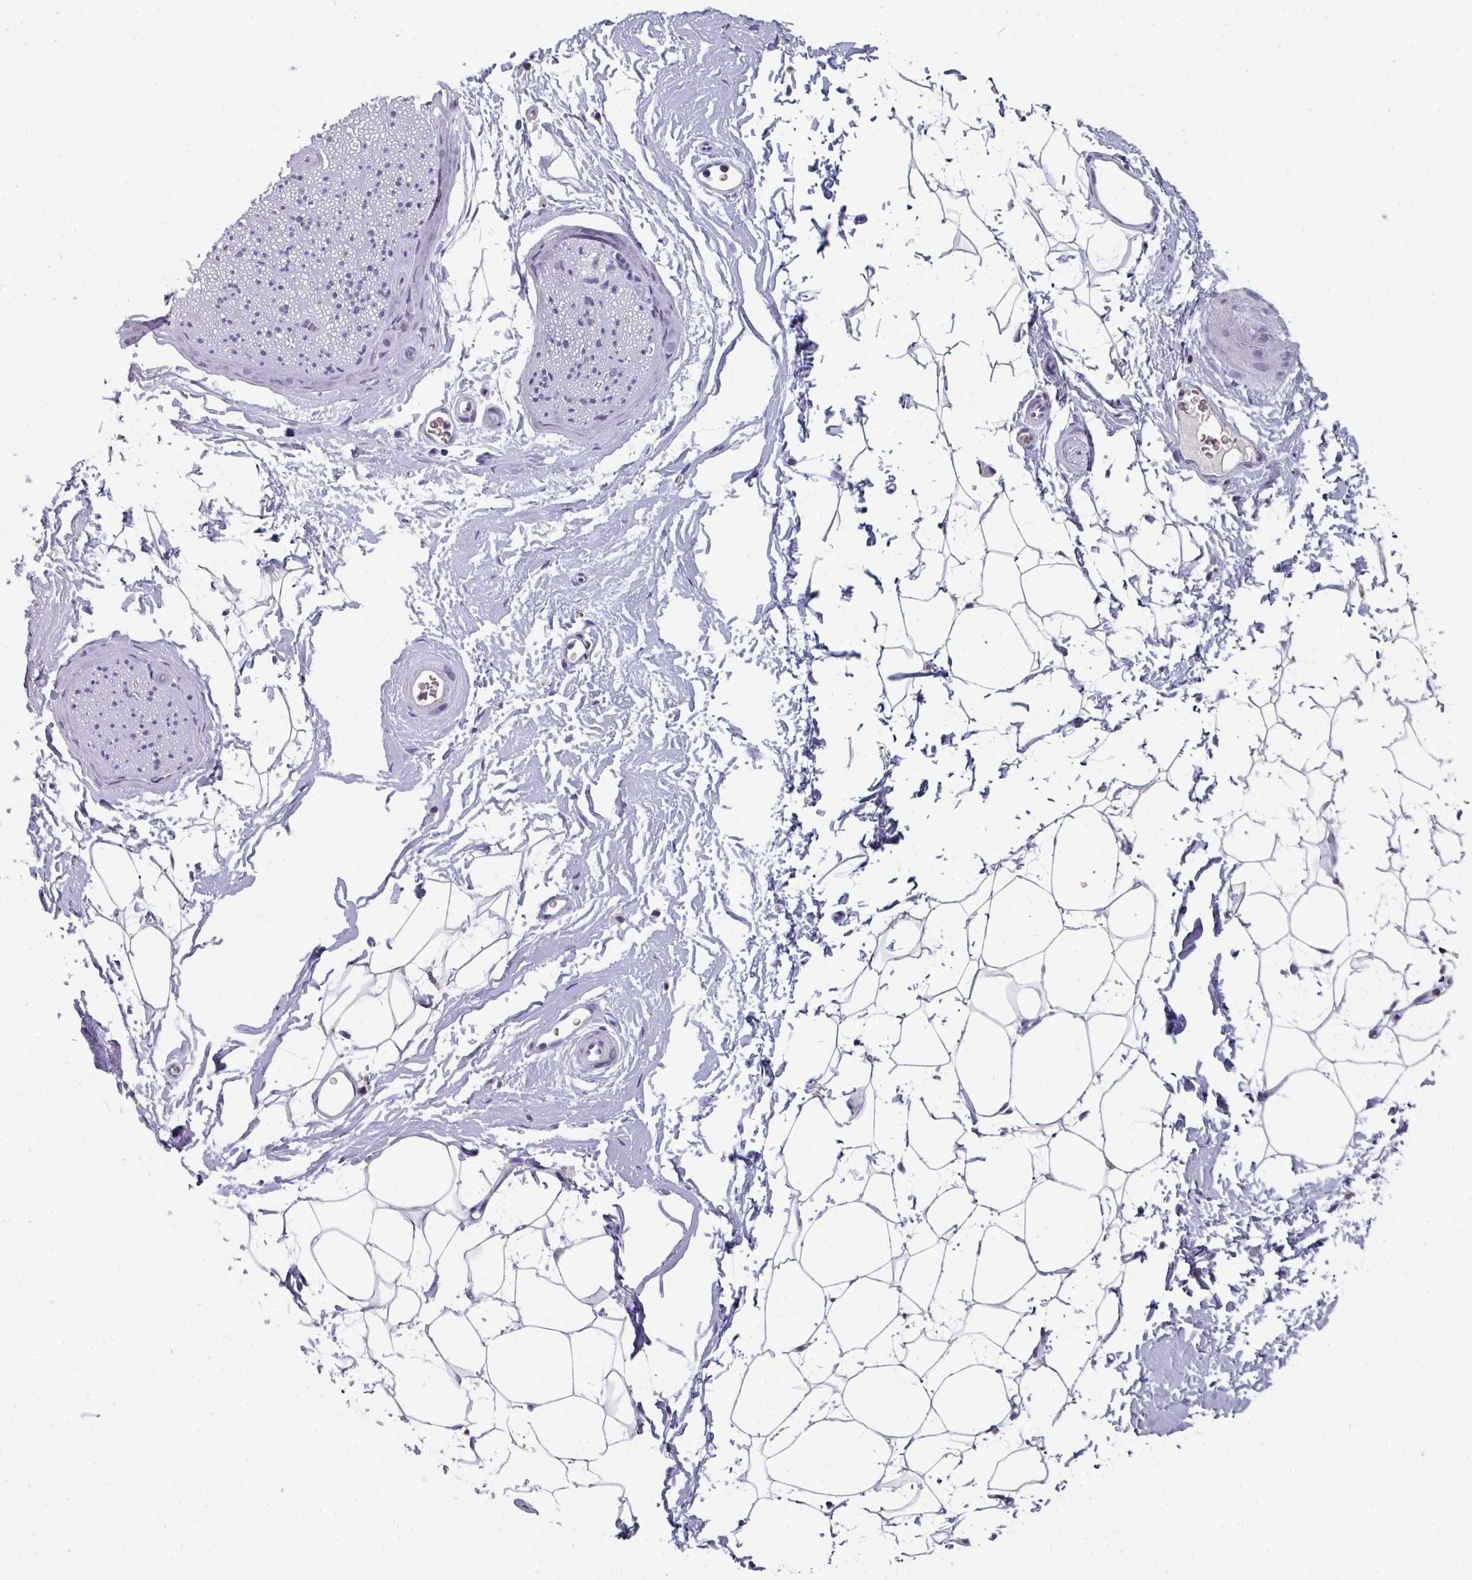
{"staining": {"intensity": "negative", "quantity": "none", "location": "none"}, "tissue": "adipose tissue", "cell_type": "Adipocytes", "image_type": "normal", "snomed": [{"axis": "morphology", "description": "Normal tissue, NOS"}, {"axis": "morphology", "description": "Adenocarcinoma, High grade"}, {"axis": "topography", "description": "Prostate"}, {"axis": "topography", "description": "Peripheral nerve tissue"}], "caption": "Image shows no significant protein staining in adipocytes of unremarkable adipose tissue.", "gene": "RASAL3", "patient": {"sex": "male", "age": 68}}